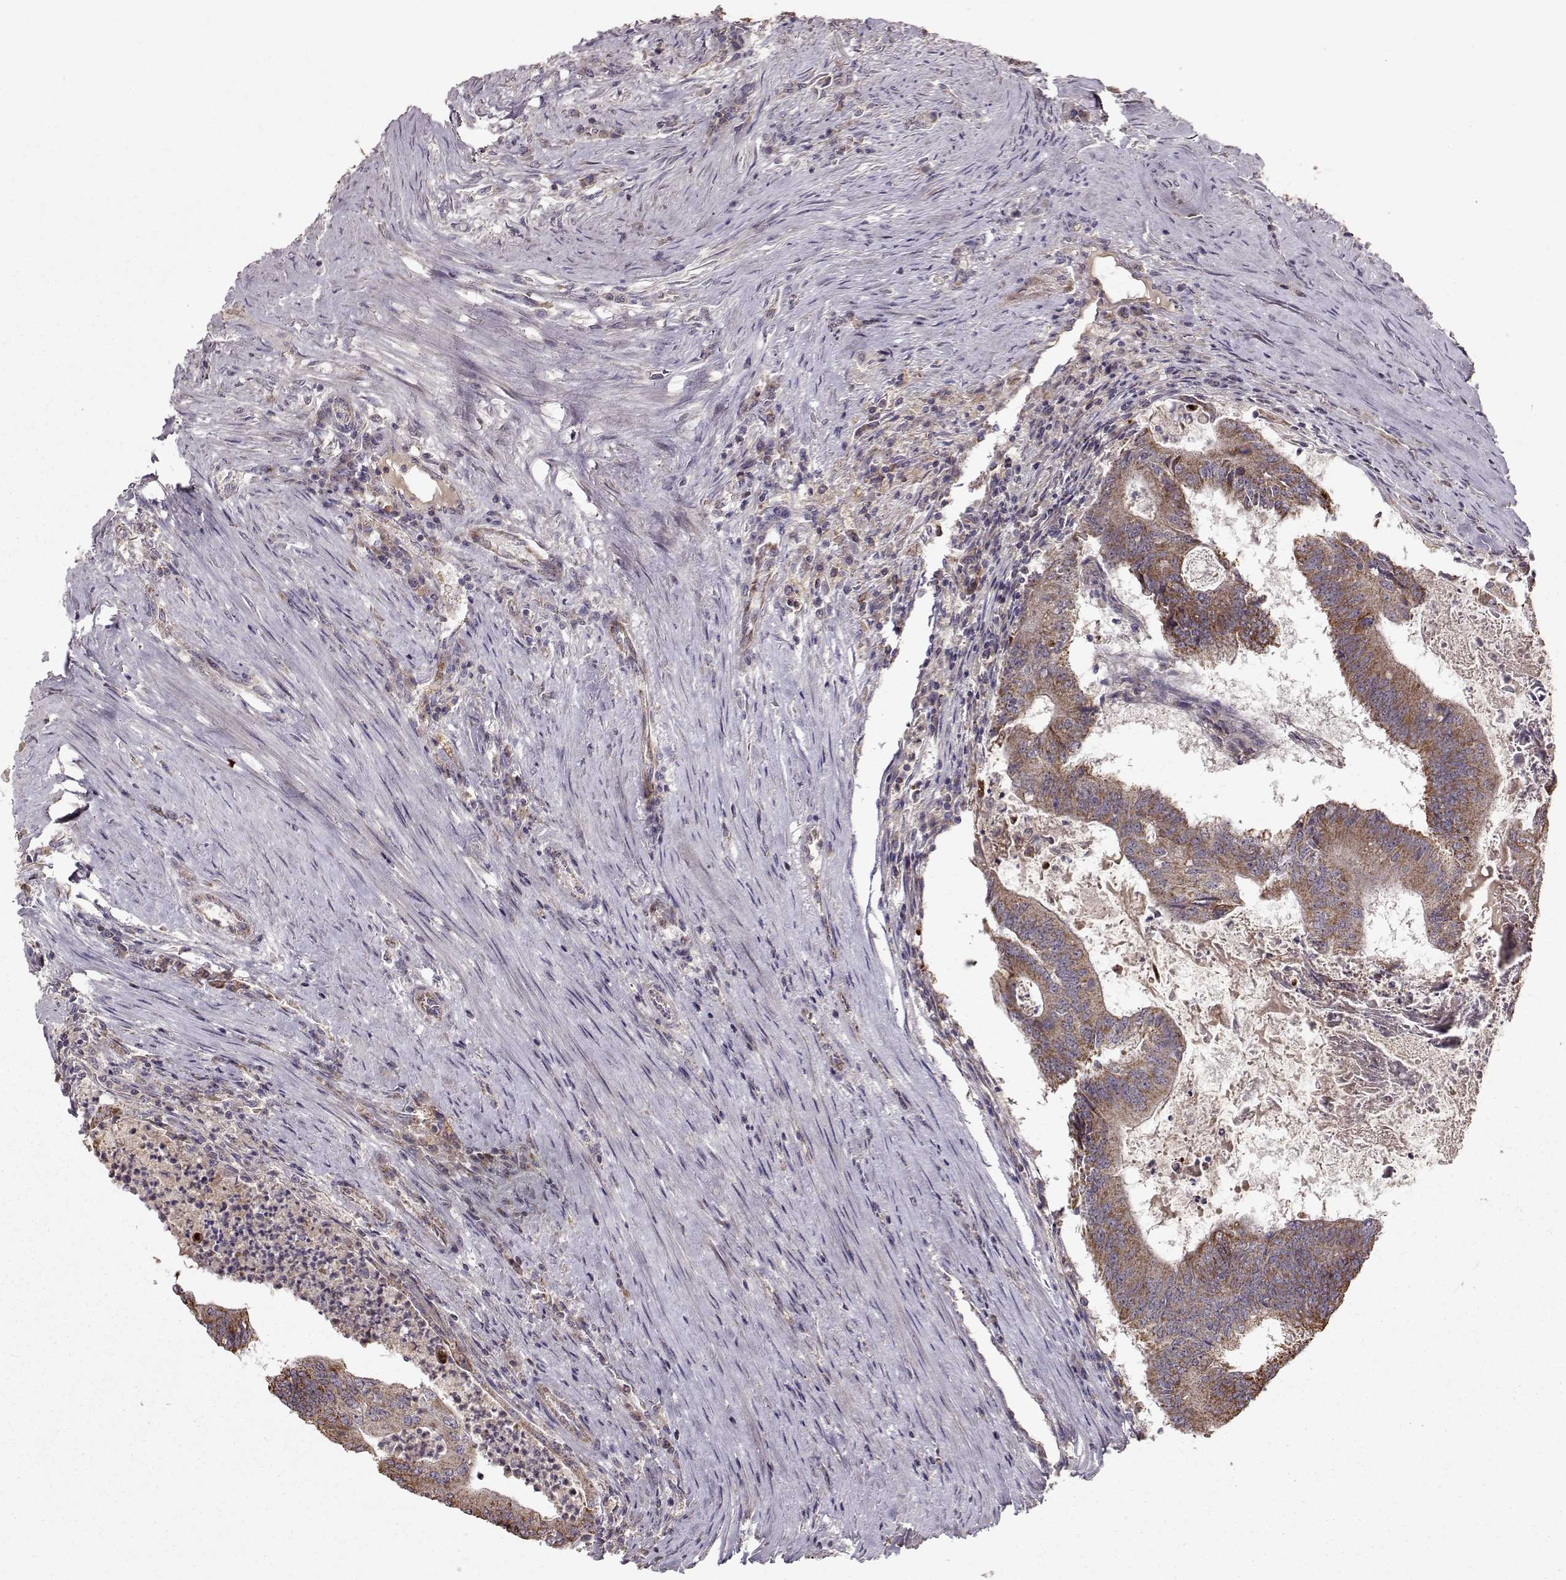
{"staining": {"intensity": "moderate", "quantity": ">75%", "location": "cytoplasmic/membranous"}, "tissue": "colorectal cancer", "cell_type": "Tumor cells", "image_type": "cancer", "snomed": [{"axis": "morphology", "description": "Adenocarcinoma, NOS"}, {"axis": "topography", "description": "Colon"}], "caption": "A brown stain shows moderate cytoplasmic/membranous expression of a protein in colorectal cancer (adenocarcinoma) tumor cells.", "gene": "CMTM3", "patient": {"sex": "female", "age": 70}}